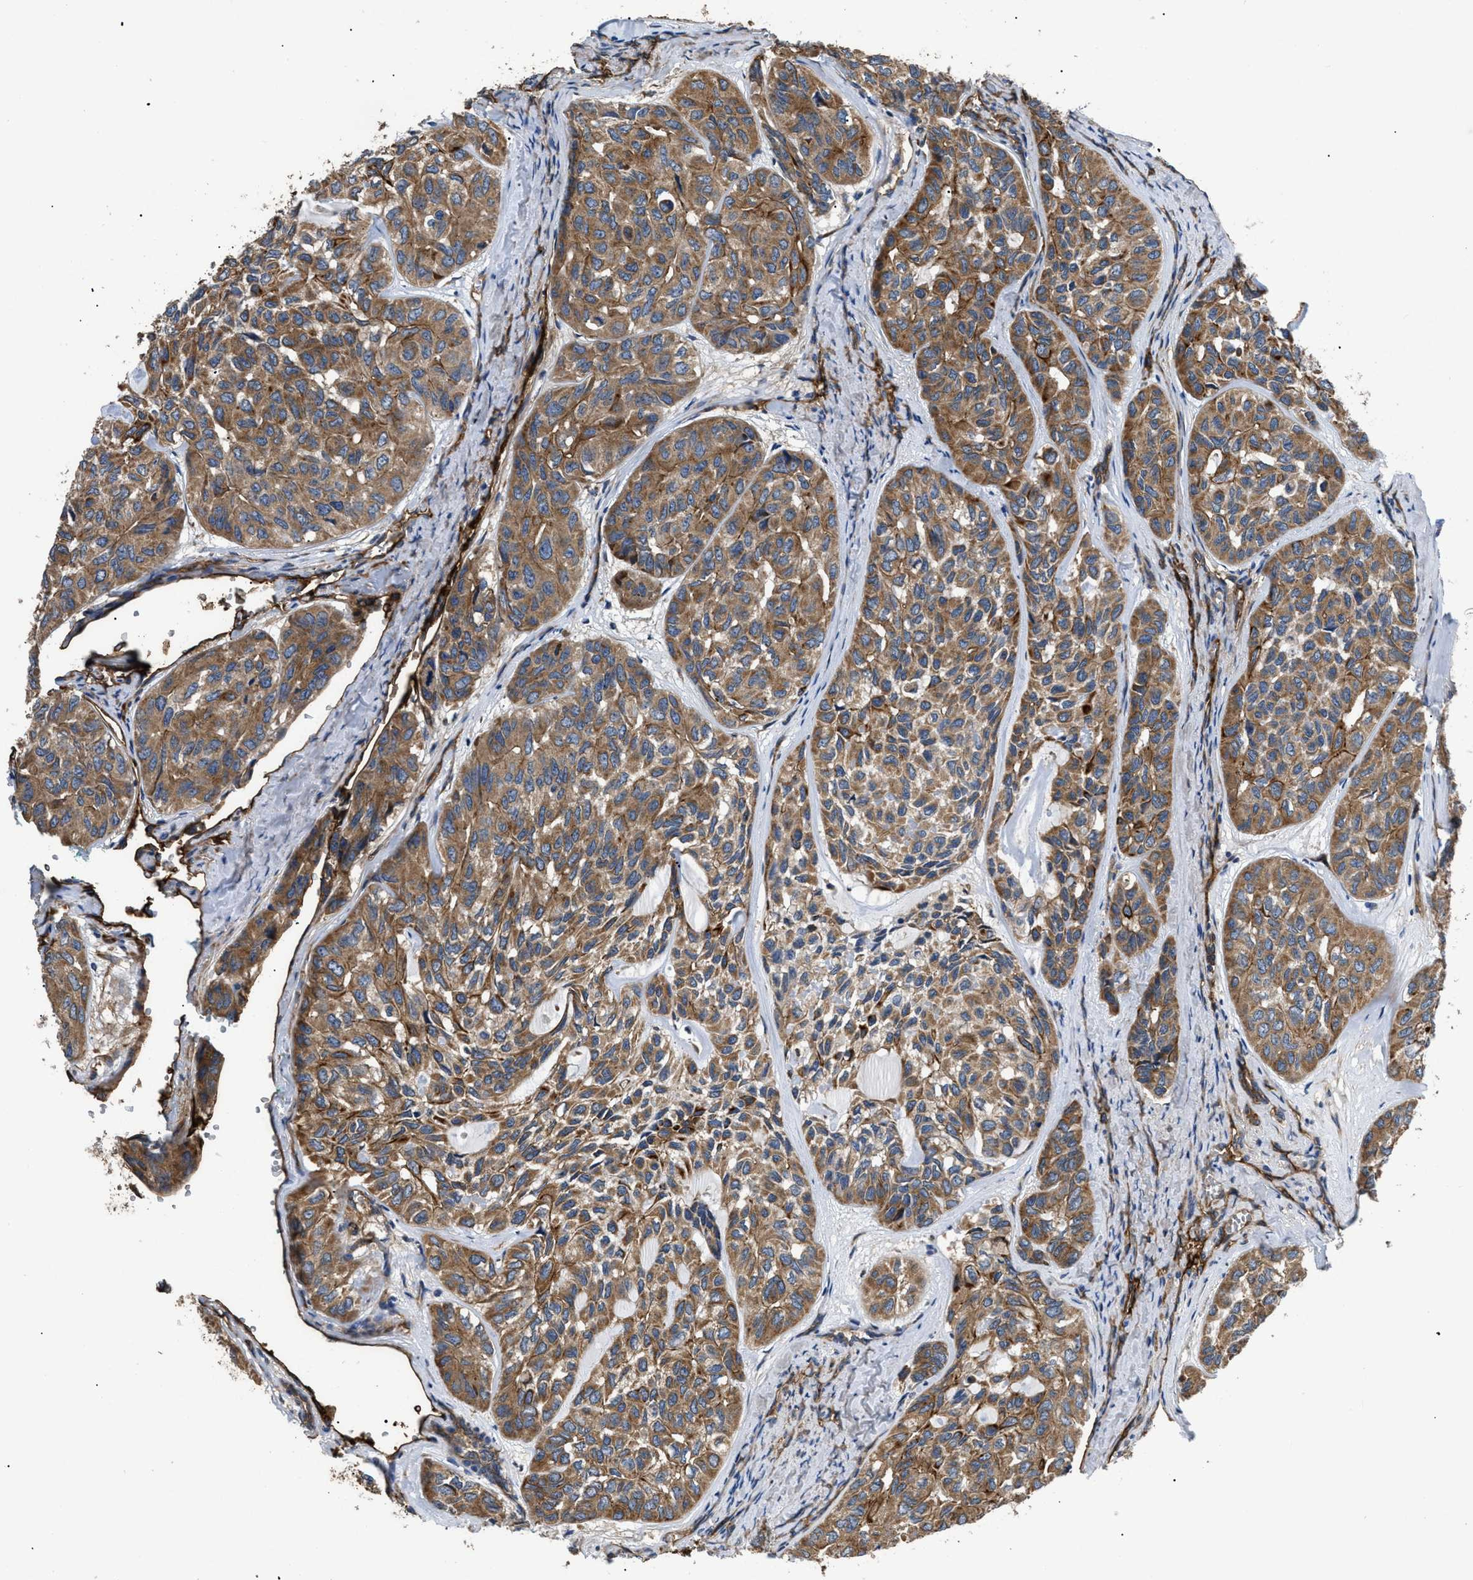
{"staining": {"intensity": "moderate", "quantity": ">75%", "location": "cytoplasmic/membranous"}, "tissue": "head and neck cancer", "cell_type": "Tumor cells", "image_type": "cancer", "snomed": [{"axis": "morphology", "description": "Adenocarcinoma, NOS"}, {"axis": "topography", "description": "Salivary gland, NOS"}, {"axis": "topography", "description": "Head-Neck"}], "caption": "A brown stain labels moderate cytoplasmic/membranous staining of a protein in human head and neck cancer (adenocarcinoma) tumor cells.", "gene": "NT5E", "patient": {"sex": "female", "age": 76}}